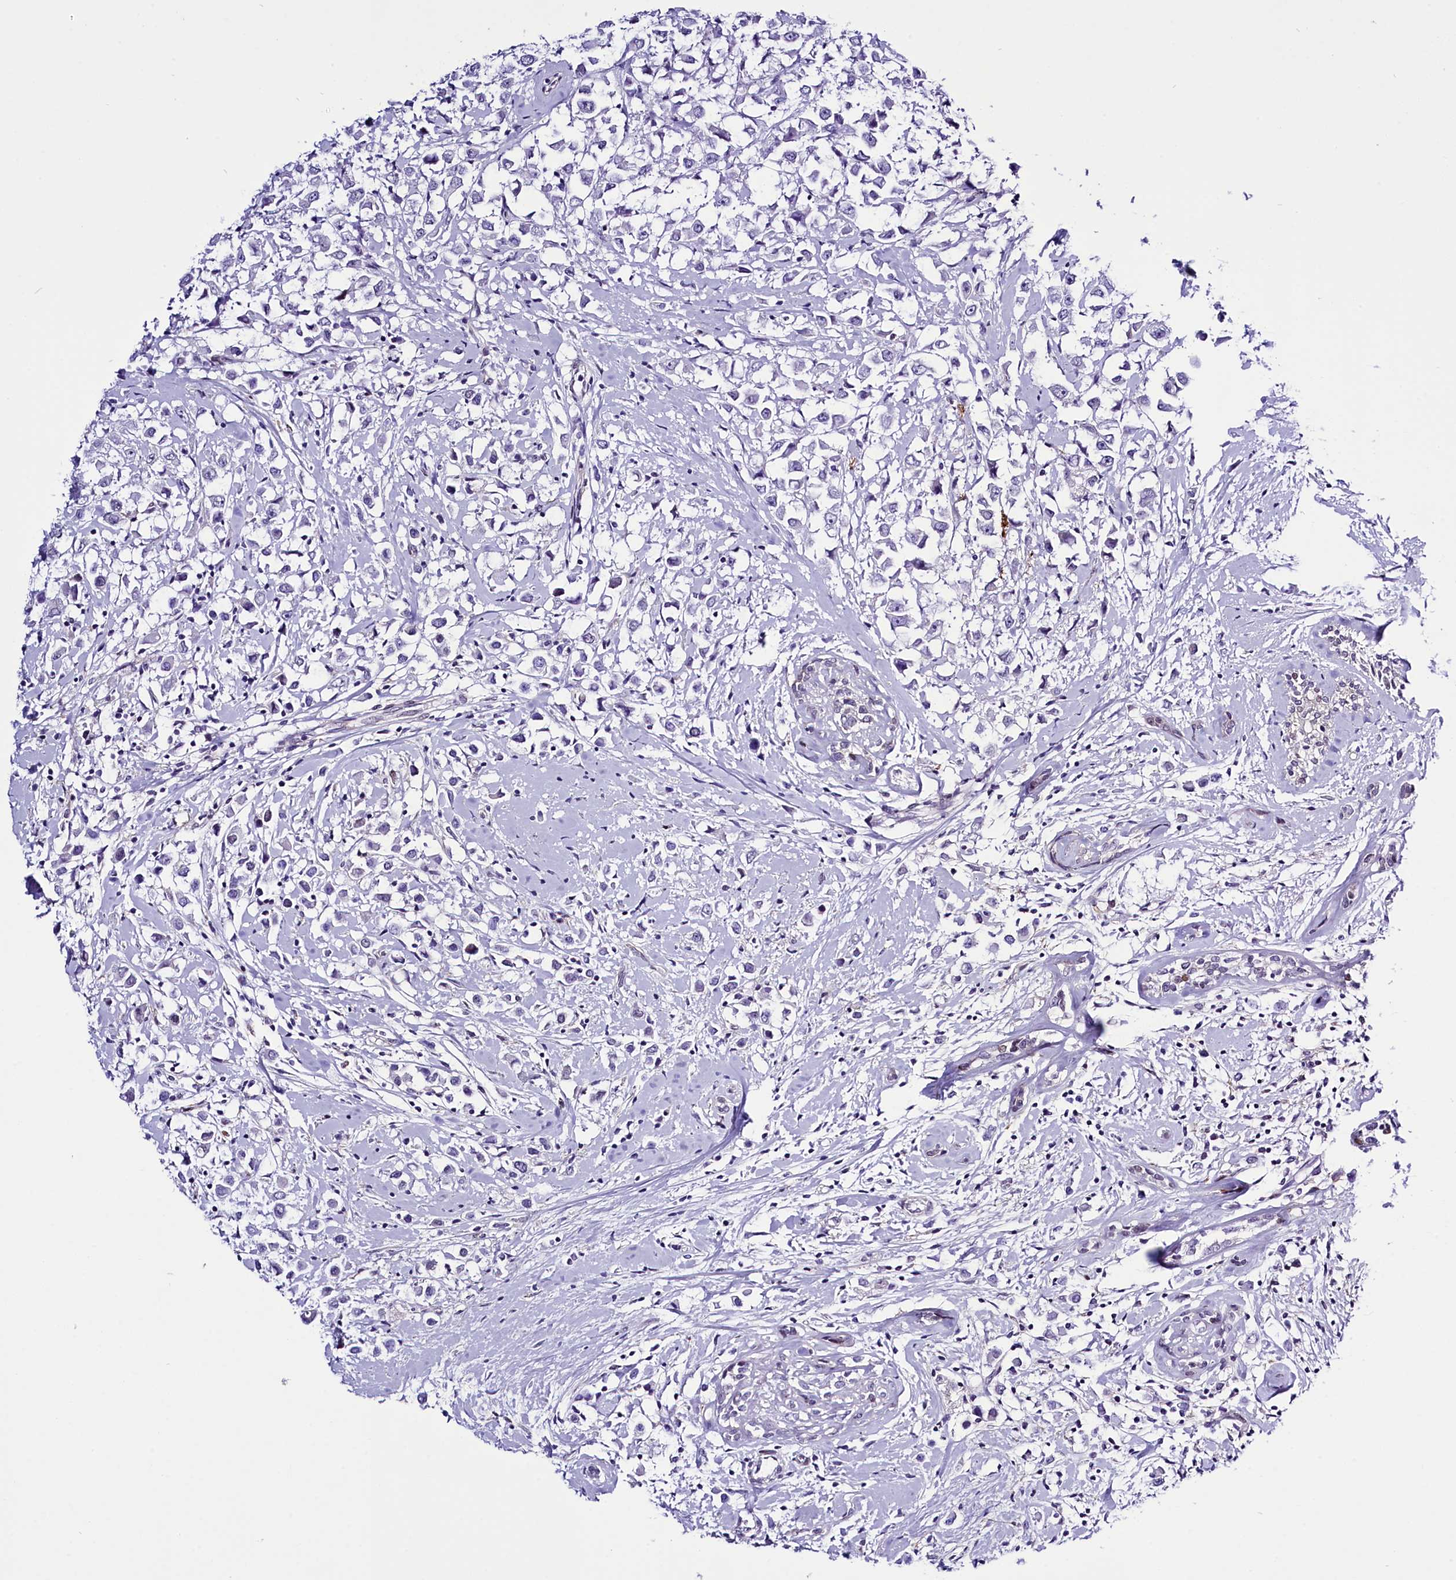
{"staining": {"intensity": "negative", "quantity": "none", "location": "none"}, "tissue": "breast cancer", "cell_type": "Tumor cells", "image_type": "cancer", "snomed": [{"axis": "morphology", "description": "Duct carcinoma"}, {"axis": "topography", "description": "Breast"}], "caption": "Tumor cells are negative for protein expression in human breast cancer (intraductal carcinoma).", "gene": "RPS6KB1", "patient": {"sex": "female", "age": 87}}